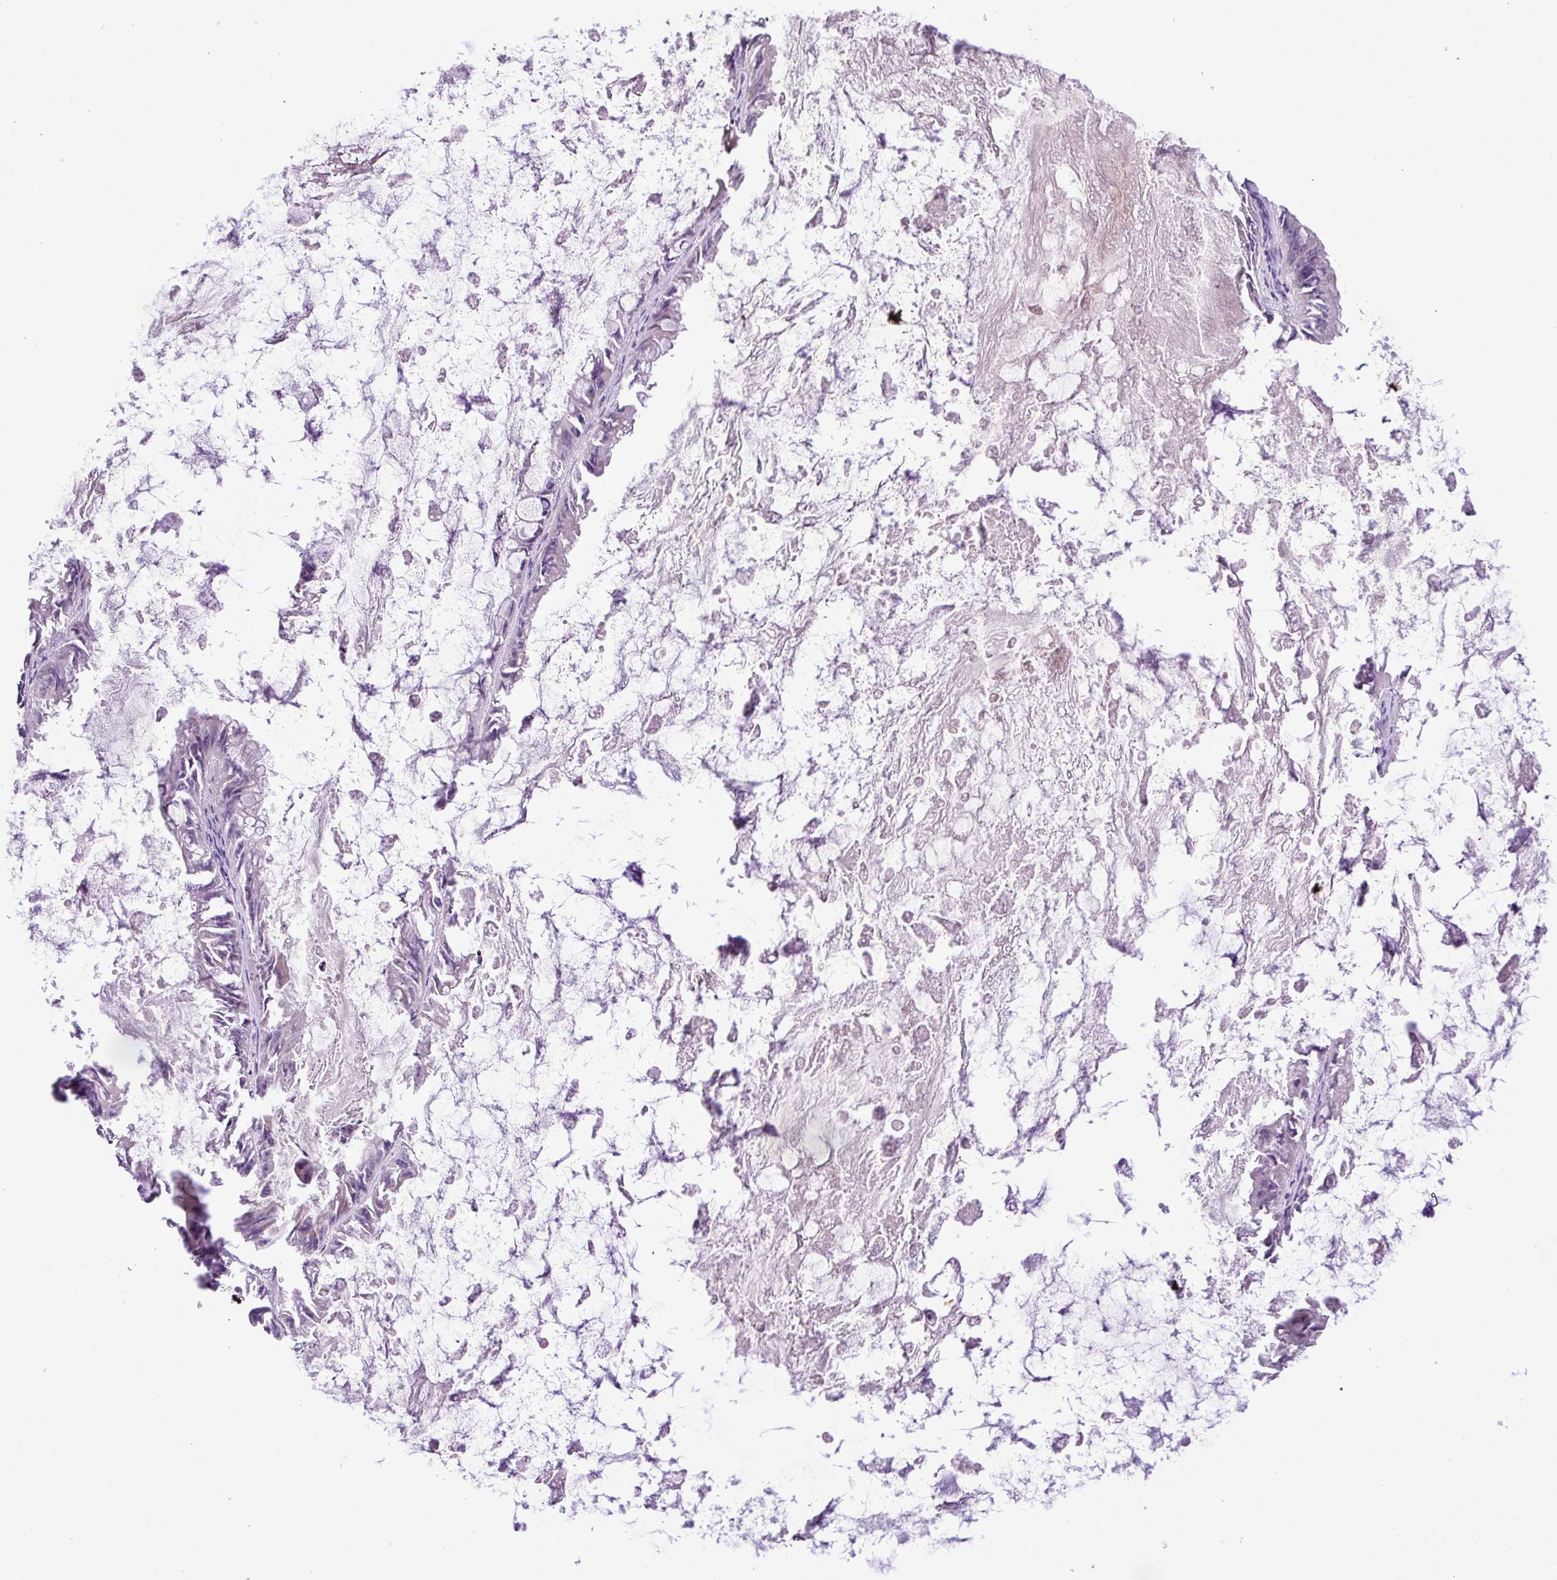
{"staining": {"intensity": "negative", "quantity": "none", "location": "none"}, "tissue": "ovarian cancer", "cell_type": "Tumor cells", "image_type": "cancer", "snomed": [{"axis": "morphology", "description": "Cystadenocarcinoma, mucinous, NOS"}, {"axis": "topography", "description": "Ovary"}], "caption": "Human ovarian cancer (mucinous cystadenocarcinoma) stained for a protein using IHC demonstrates no expression in tumor cells.", "gene": "MOCS3", "patient": {"sex": "female", "age": 61}}